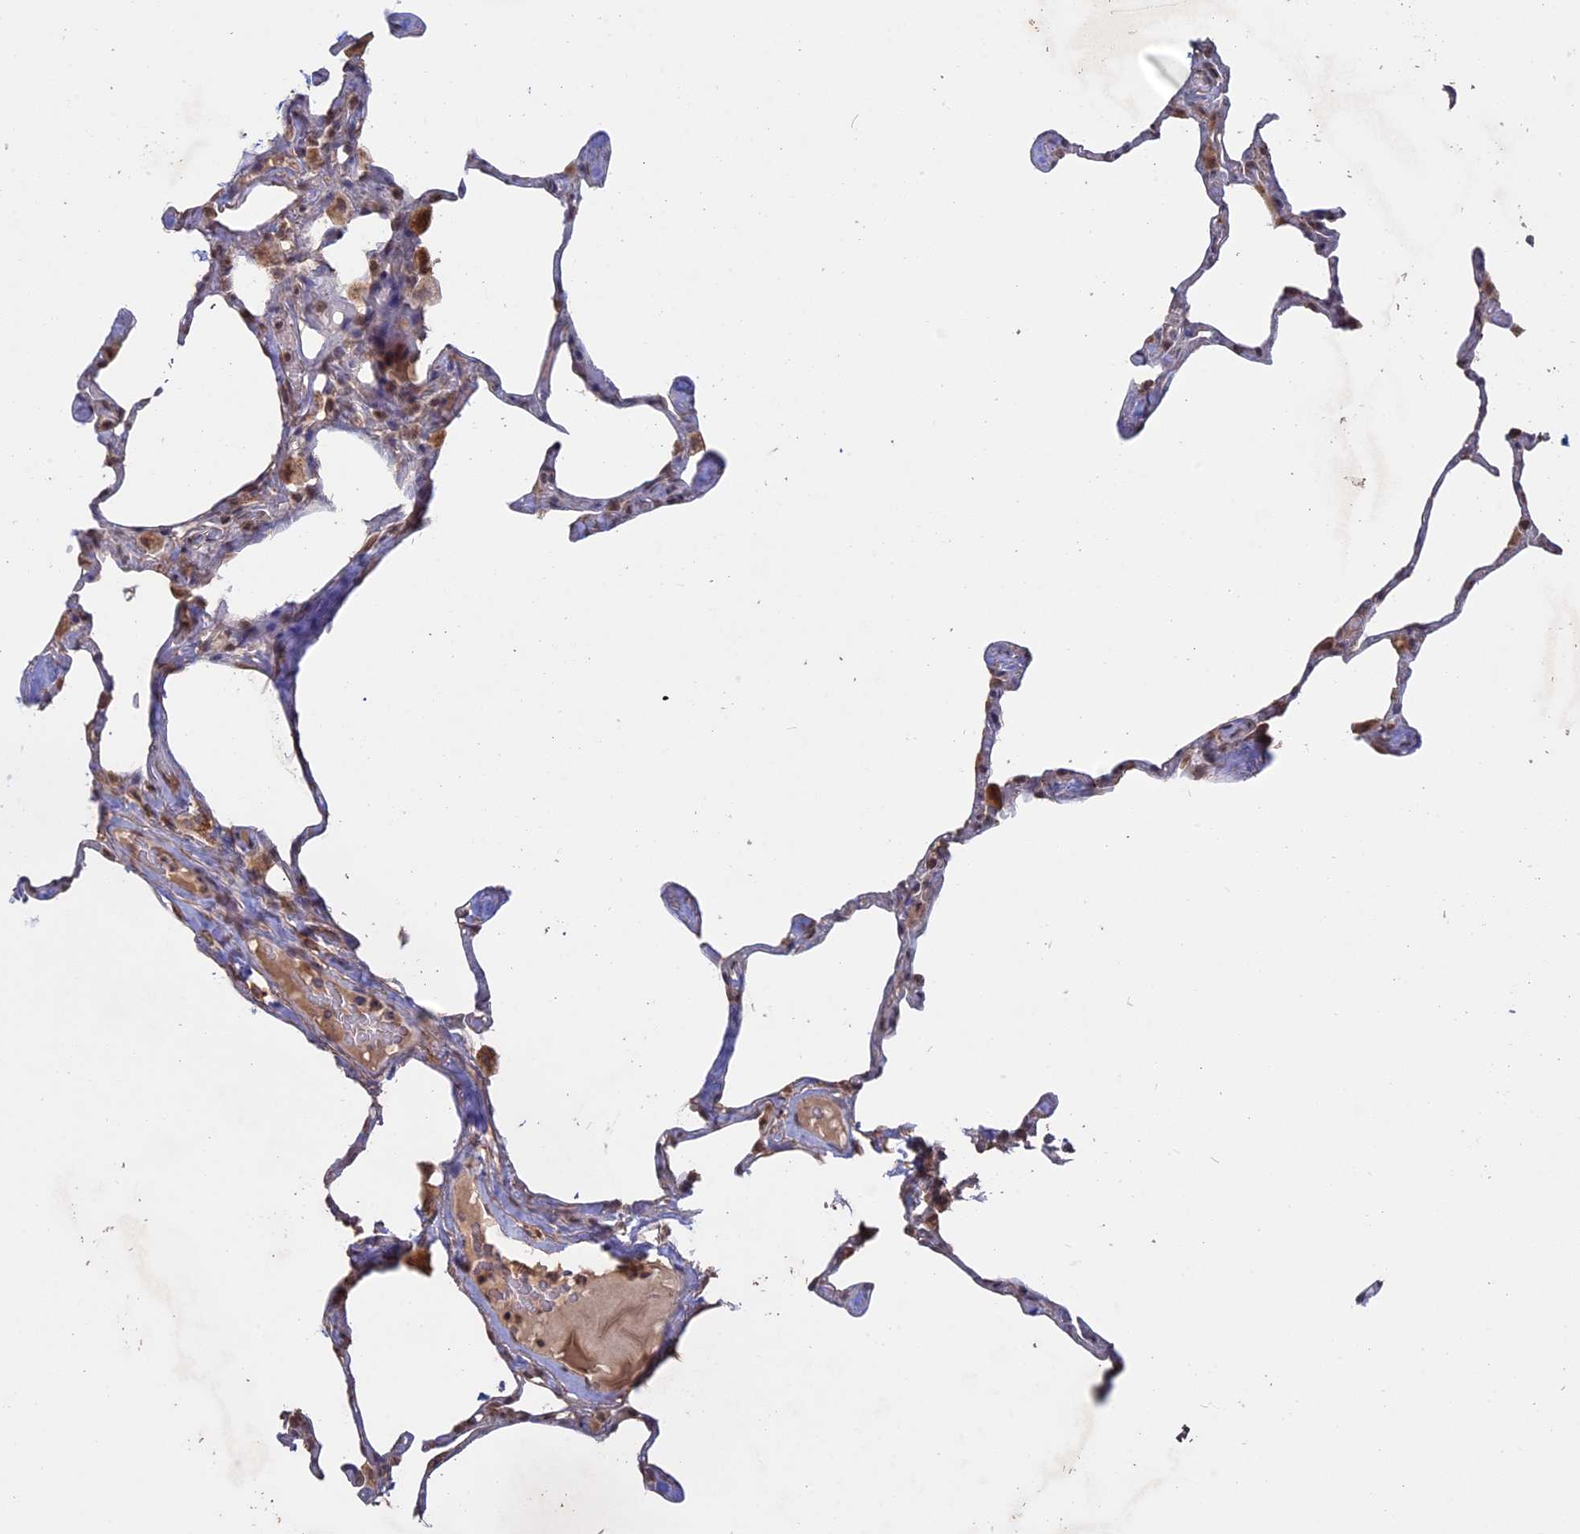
{"staining": {"intensity": "negative", "quantity": "none", "location": "none"}, "tissue": "lung", "cell_type": "Alveolar cells", "image_type": "normal", "snomed": [{"axis": "morphology", "description": "Normal tissue, NOS"}, {"axis": "topography", "description": "Lung"}], "caption": "This is an immunohistochemistry micrograph of unremarkable lung. There is no staining in alveolar cells.", "gene": "FAM210B", "patient": {"sex": "male", "age": 65}}